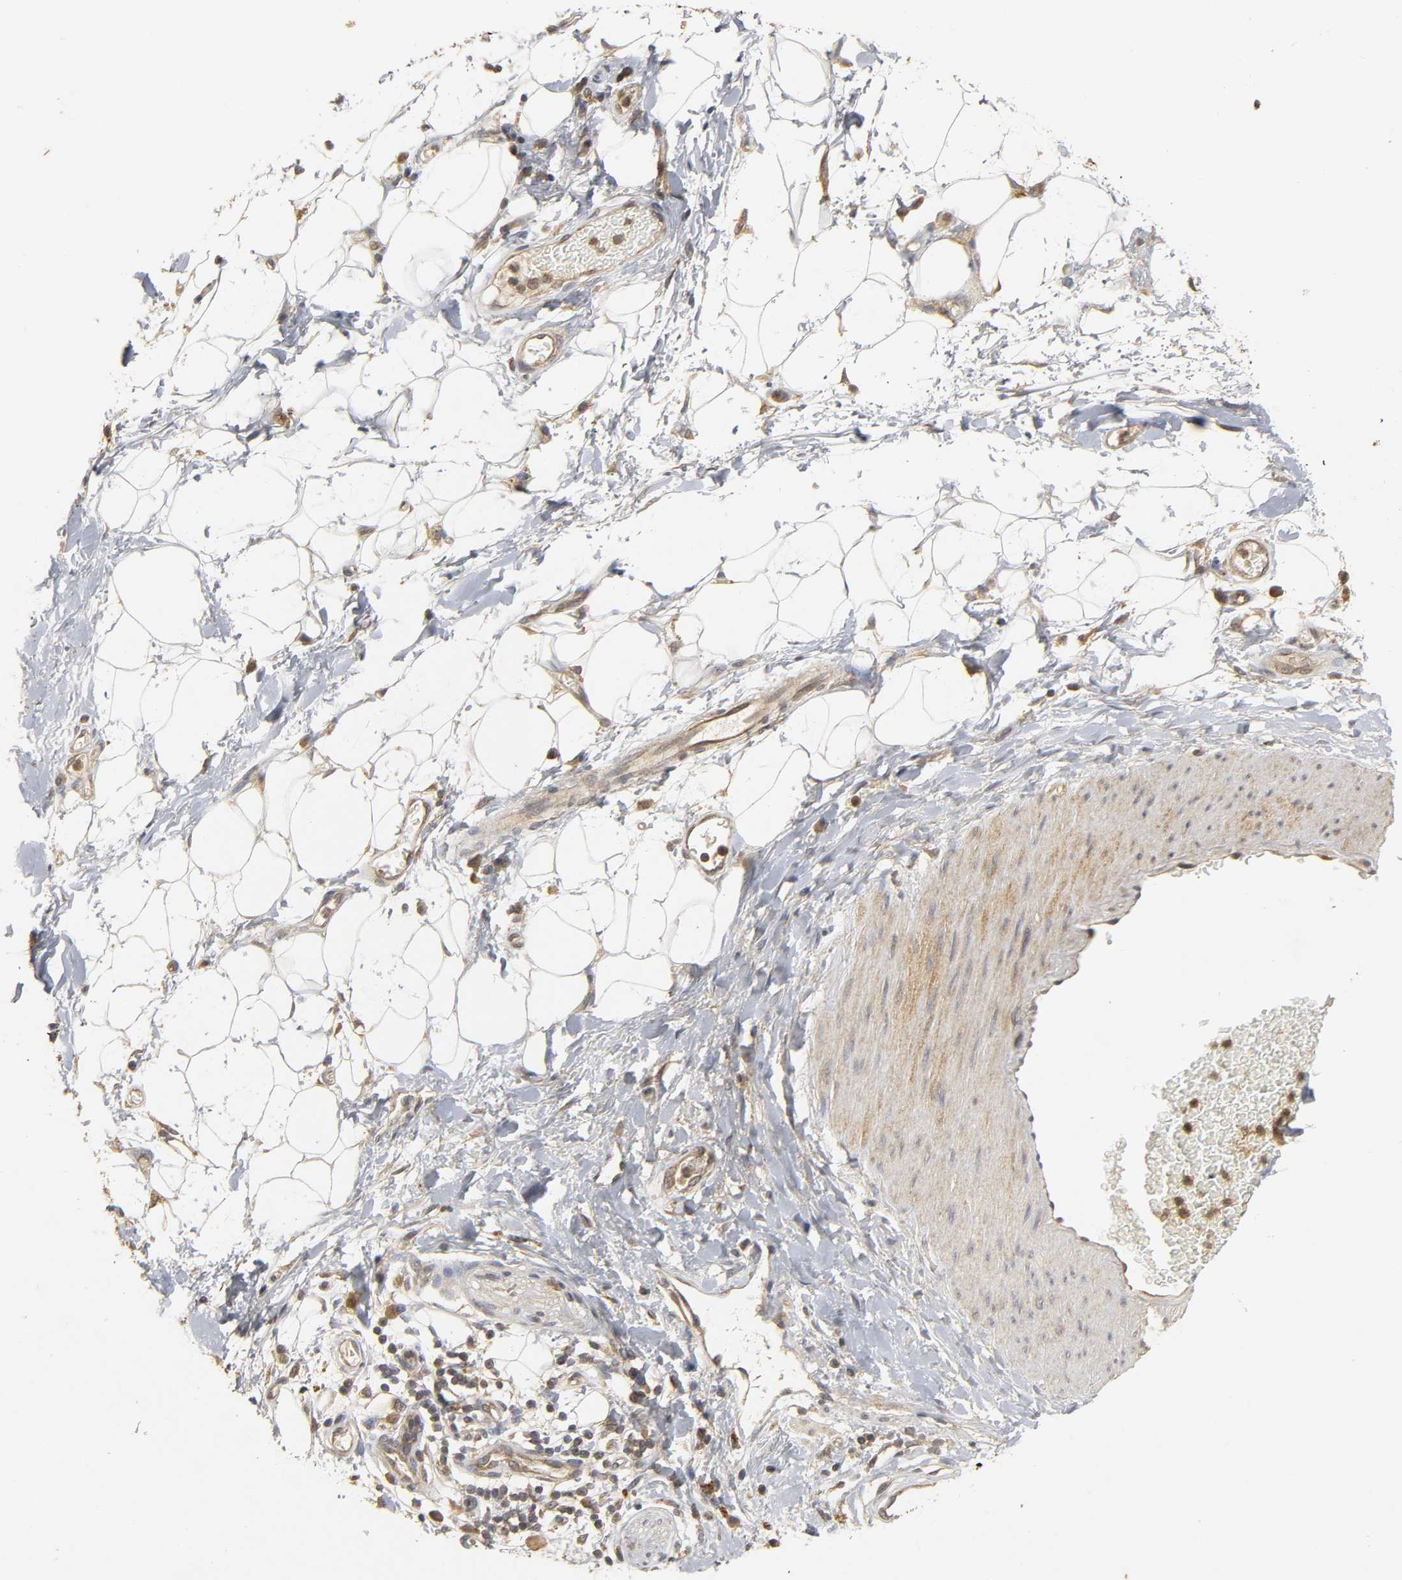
{"staining": {"intensity": "weak", "quantity": ">75%", "location": "cytoplasmic/membranous"}, "tissue": "adipose tissue", "cell_type": "Adipocytes", "image_type": "normal", "snomed": [{"axis": "morphology", "description": "Normal tissue, NOS"}, {"axis": "morphology", "description": "Urothelial carcinoma, High grade"}, {"axis": "topography", "description": "Vascular tissue"}, {"axis": "topography", "description": "Urinary bladder"}], "caption": "Immunohistochemistry (DAB (3,3'-diaminobenzidine)) staining of benign human adipose tissue displays weak cytoplasmic/membranous protein positivity in approximately >75% of adipocytes.", "gene": "TRAF6", "patient": {"sex": "female", "age": 56}}